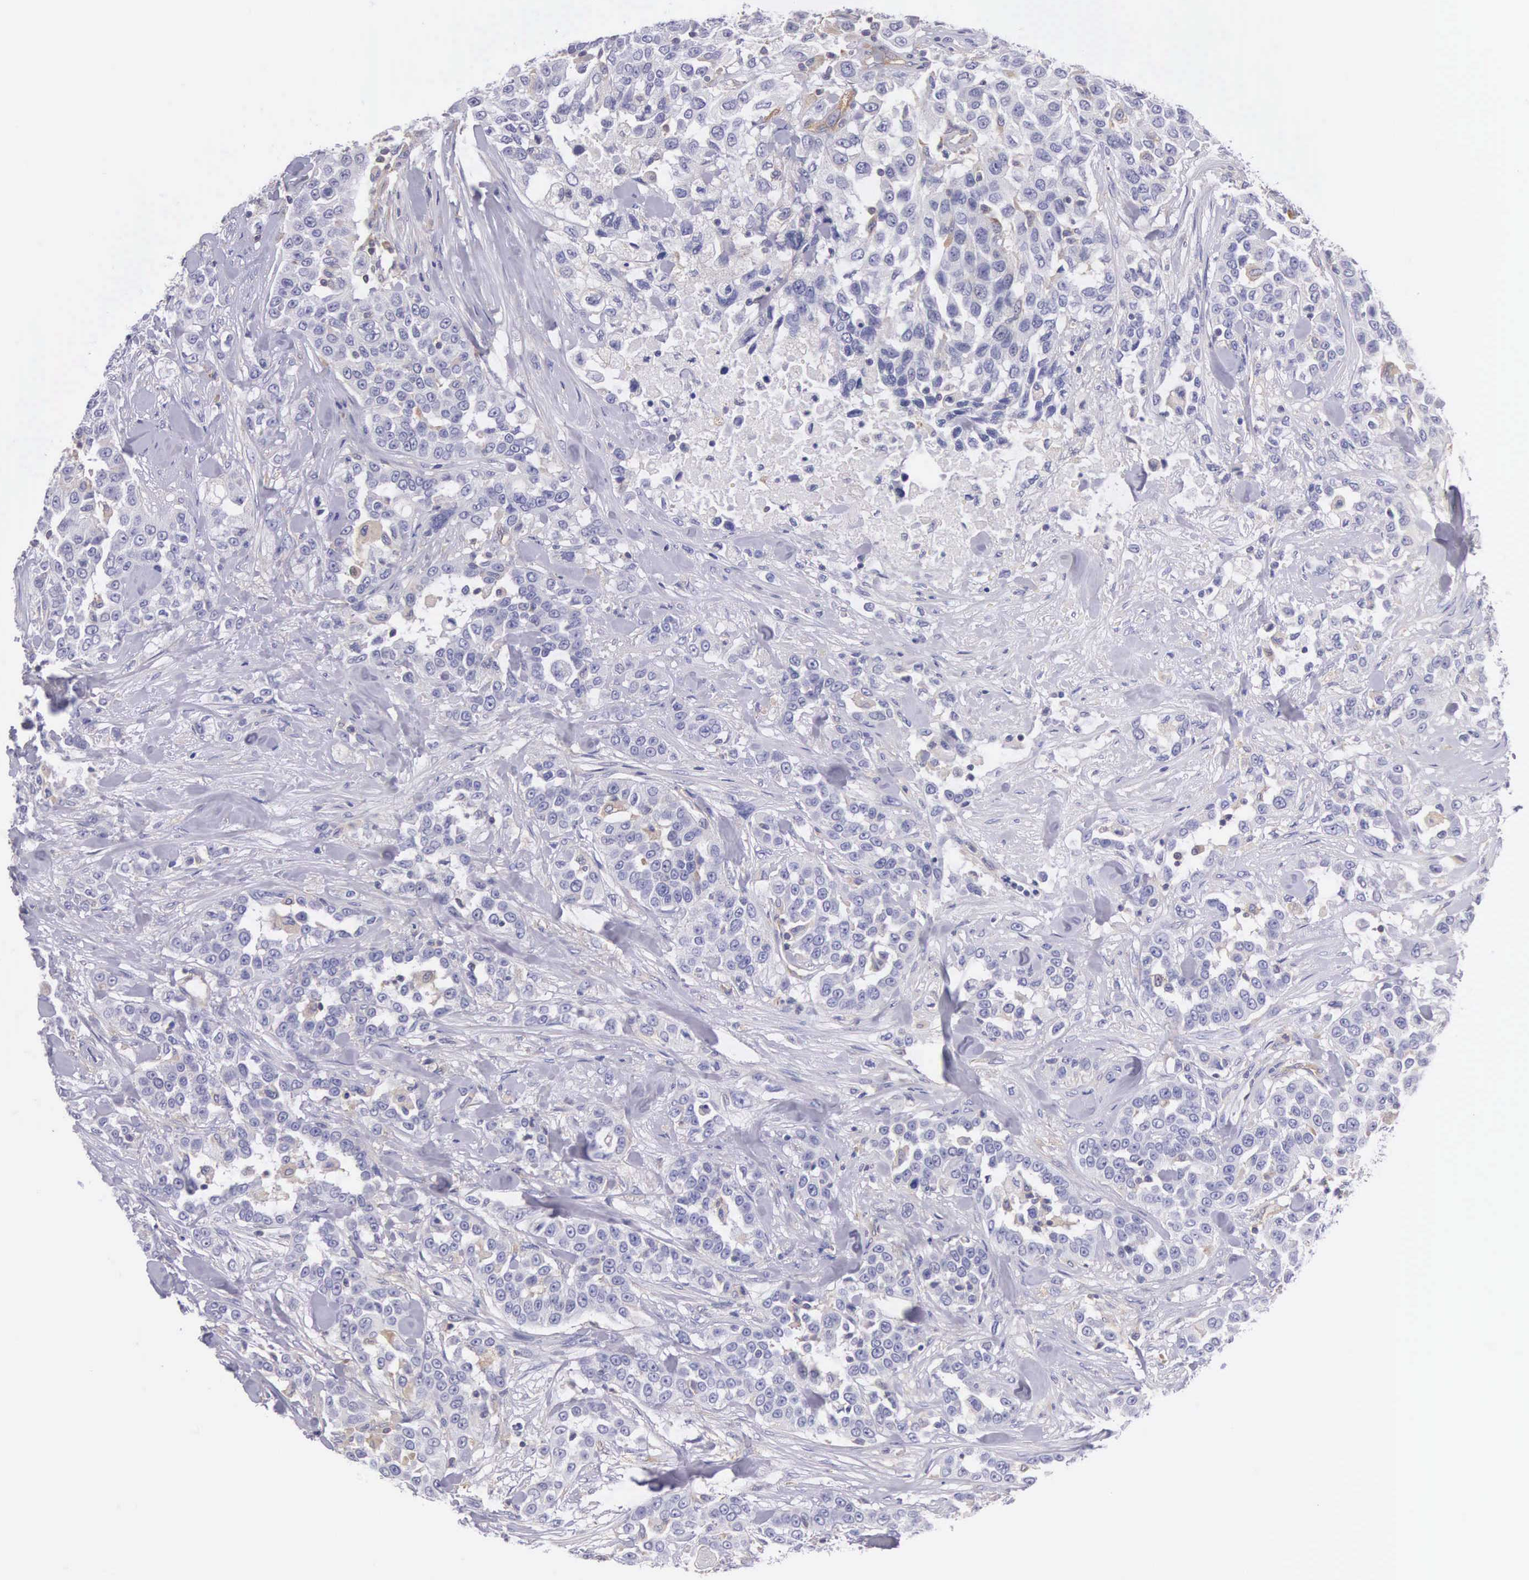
{"staining": {"intensity": "negative", "quantity": "none", "location": "none"}, "tissue": "urothelial cancer", "cell_type": "Tumor cells", "image_type": "cancer", "snomed": [{"axis": "morphology", "description": "Urothelial carcinoma, High grade"}, {"axis": "topography", "description": "Urinary bladder"}], "caption": "The image shows no significant expression in tumor cells of urothelial cancer.", "gene": "OSBPL3", "patient": {"sex": "female", "age": 80}}